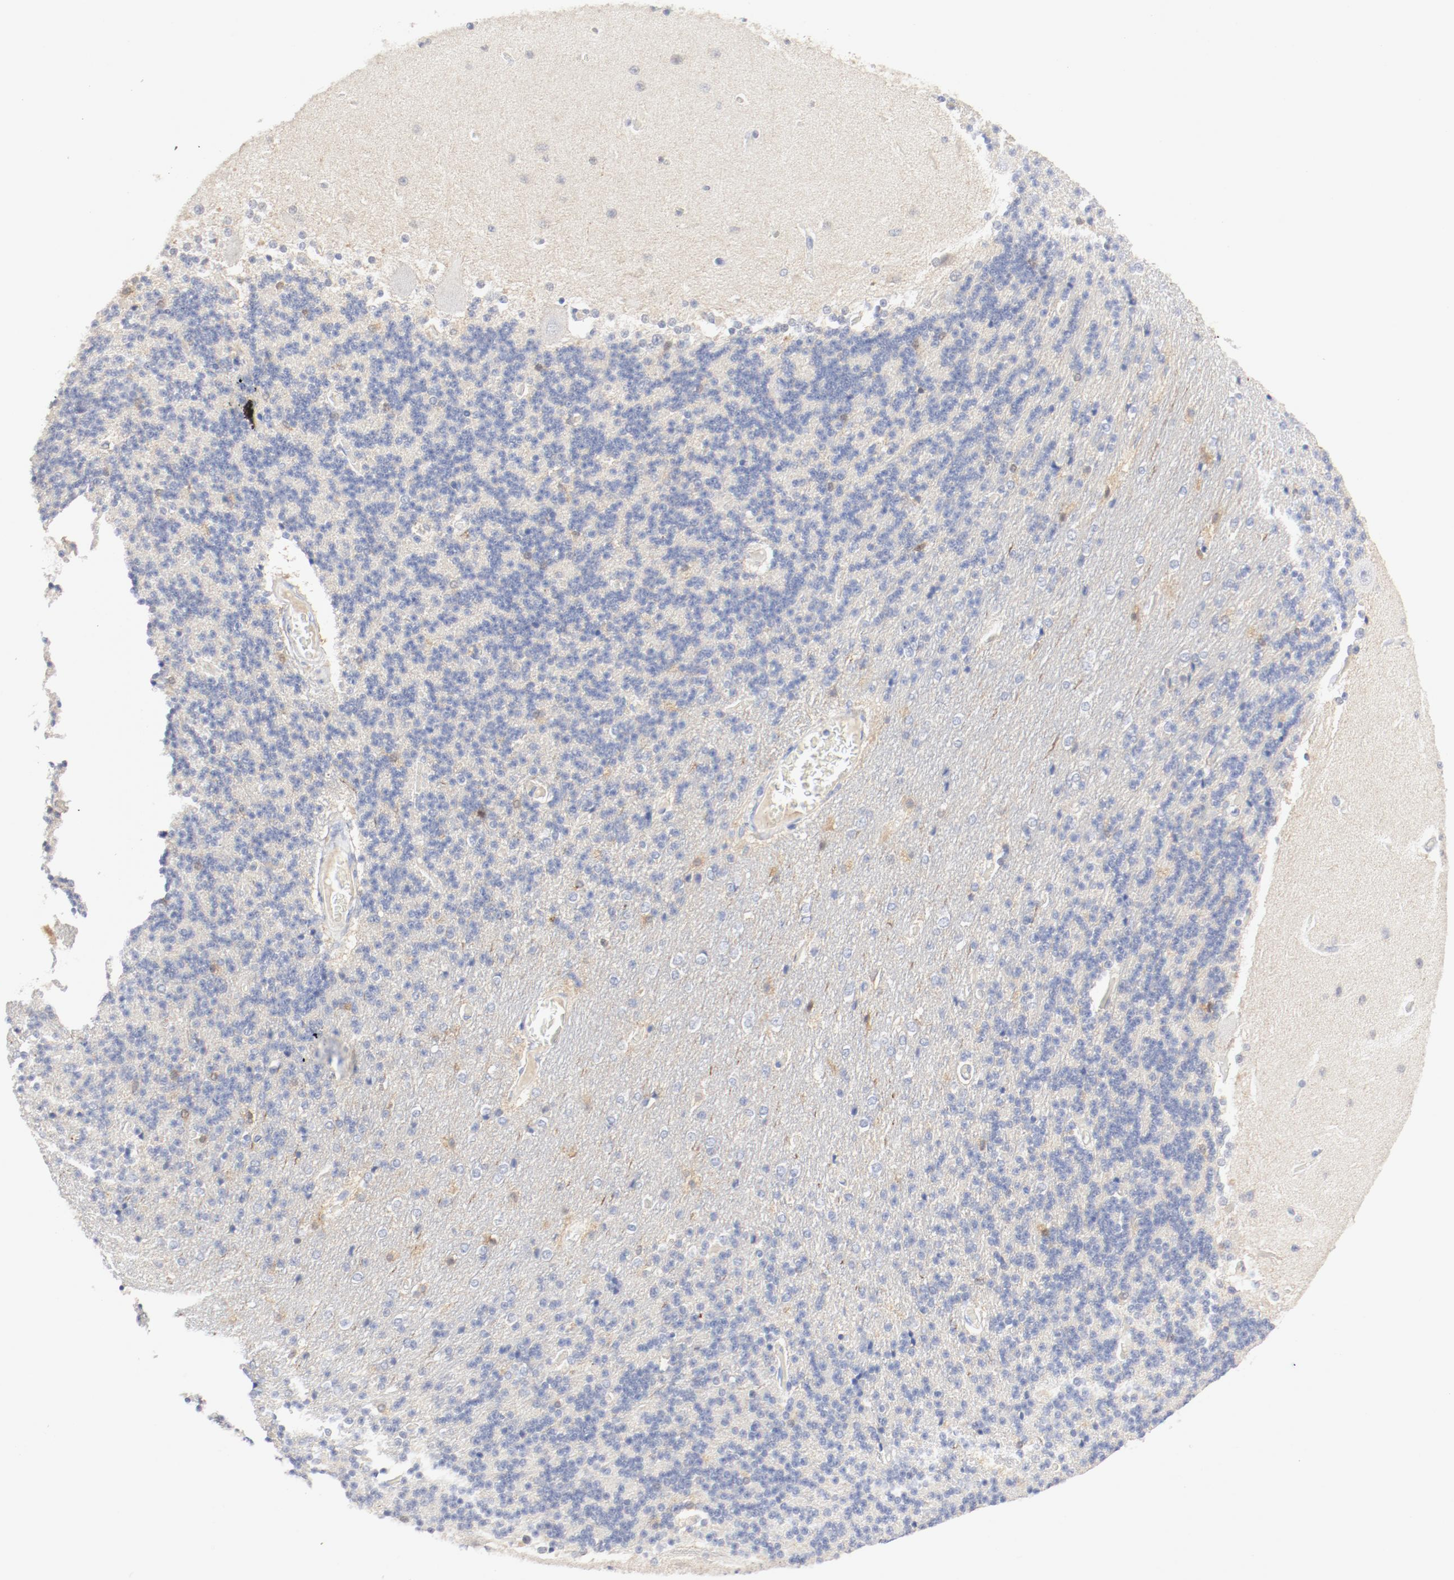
{"staining": {"intensity": "weak", "quantity": "<25%", "location": "cytoplasmic/membranous"}, "tissue": "cerebellum", "cell_type": "Cells in granular layer", "image_type": "normal", "snomed": [{"axis": "morphology", "description": "Normal tissue, NOS"}, {"axis": "topography", "description": "Cerebellum"}], "caption": "High power microscopy photomicrograph of an immunohistochemistry (IHC) image of unremarkable cerebellum, revealing no significant positivity in cells in granular layer. (Stains: DAB (3,3'-diaminobenzidine) immunohistochemistry (IHC) with hematoxylin counter stain, Microscopy: brightfield microscopy at high magnification).", "gene": "PGM1", "patient": {"sex": "female", "age": 54}}